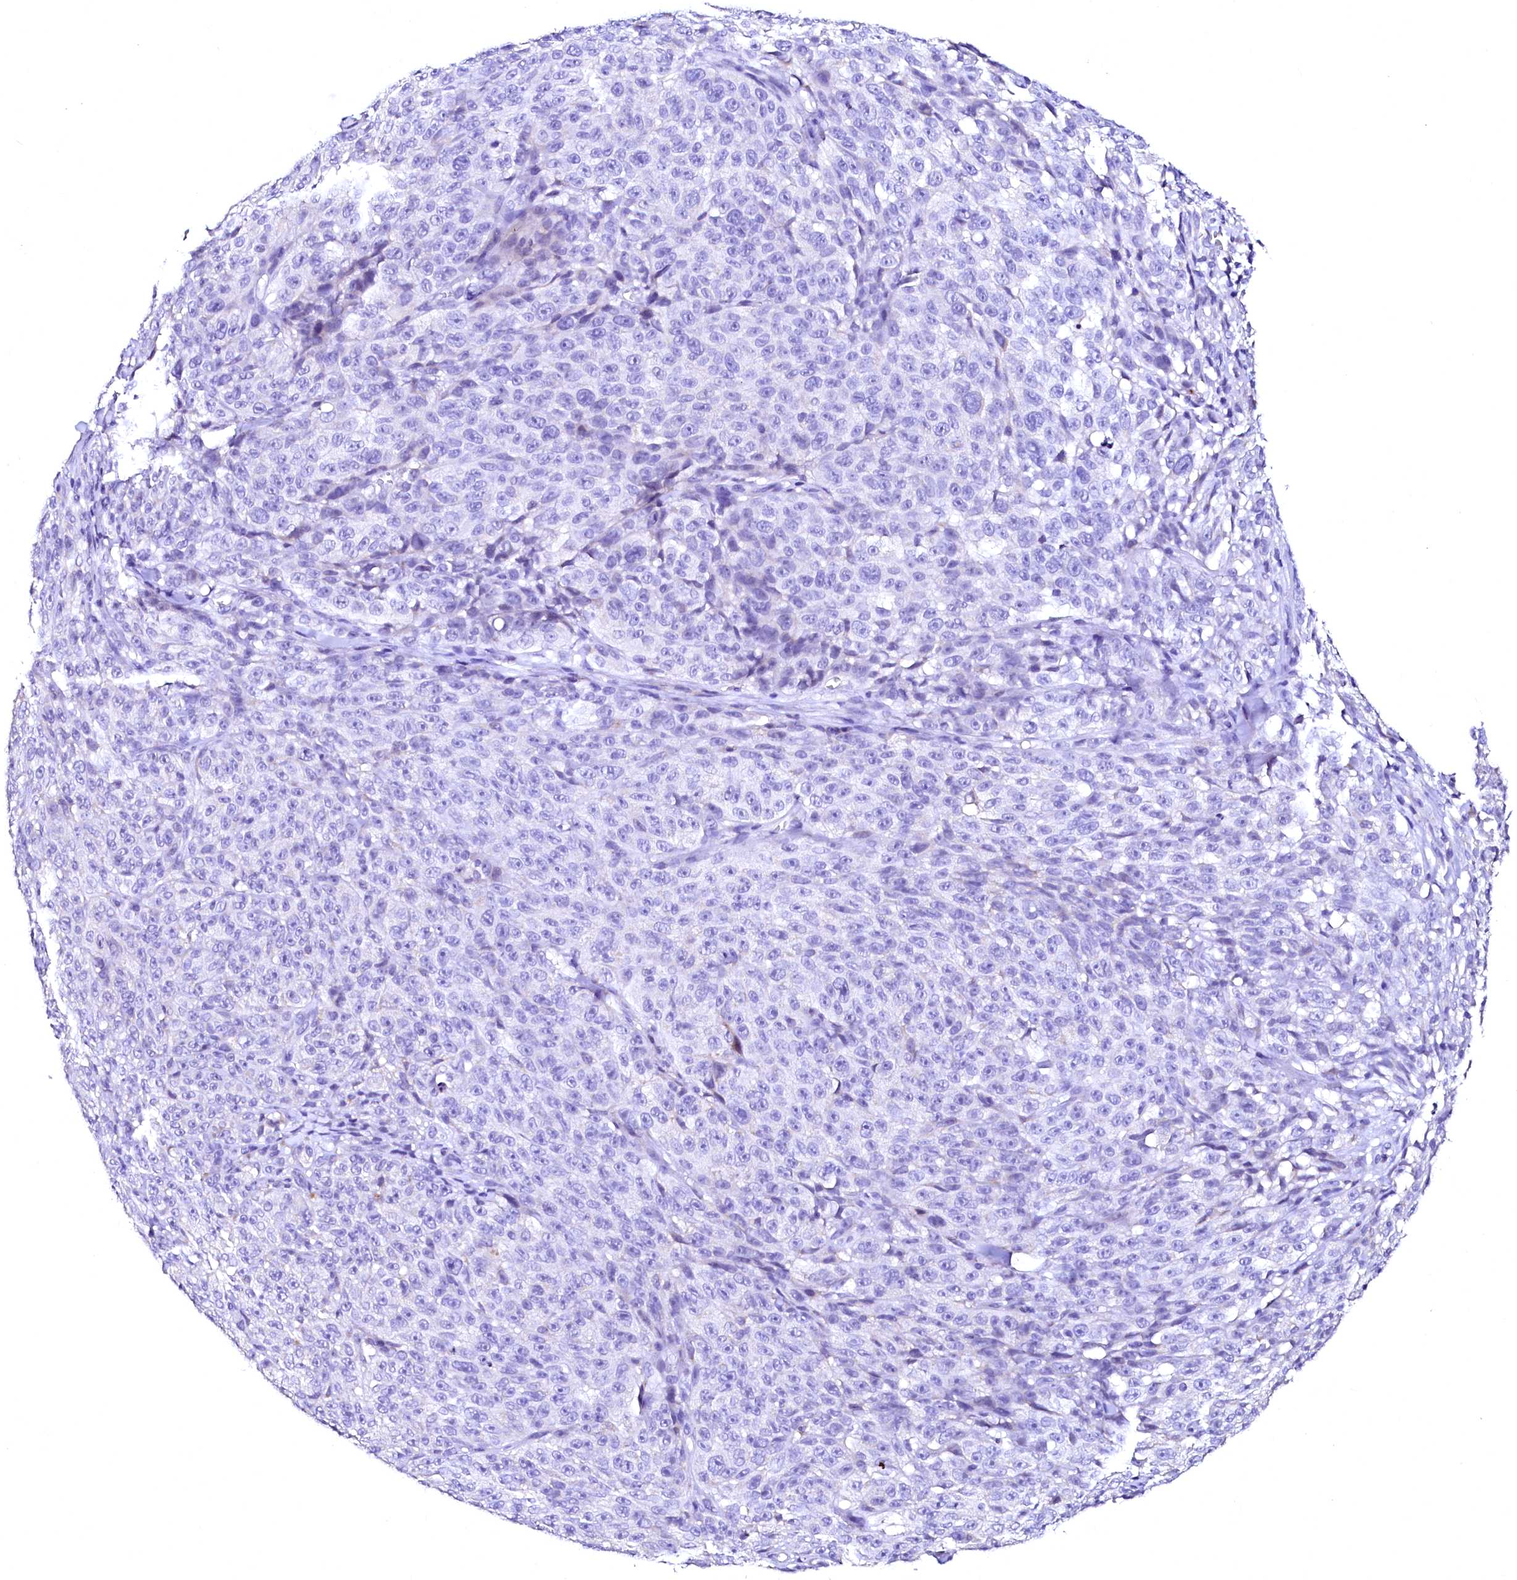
{"staining": {"intensity": "negative", "quantity": "none", "location": "none"}, "tissue": "melanoma", "cell_type": "Tumor cells", "image_type": "cancer", "snomed": [{"axis": "morphology", "description": "Malignant melanoma, NOS"}, {"axis": "topography", "description": "Skin"}], "caption": "A micrograph of melanoma stained for a protein displays no brown staining in tumor cells.", "gene": "NALF1", "patient": {"sex": "female", "age": 82}}